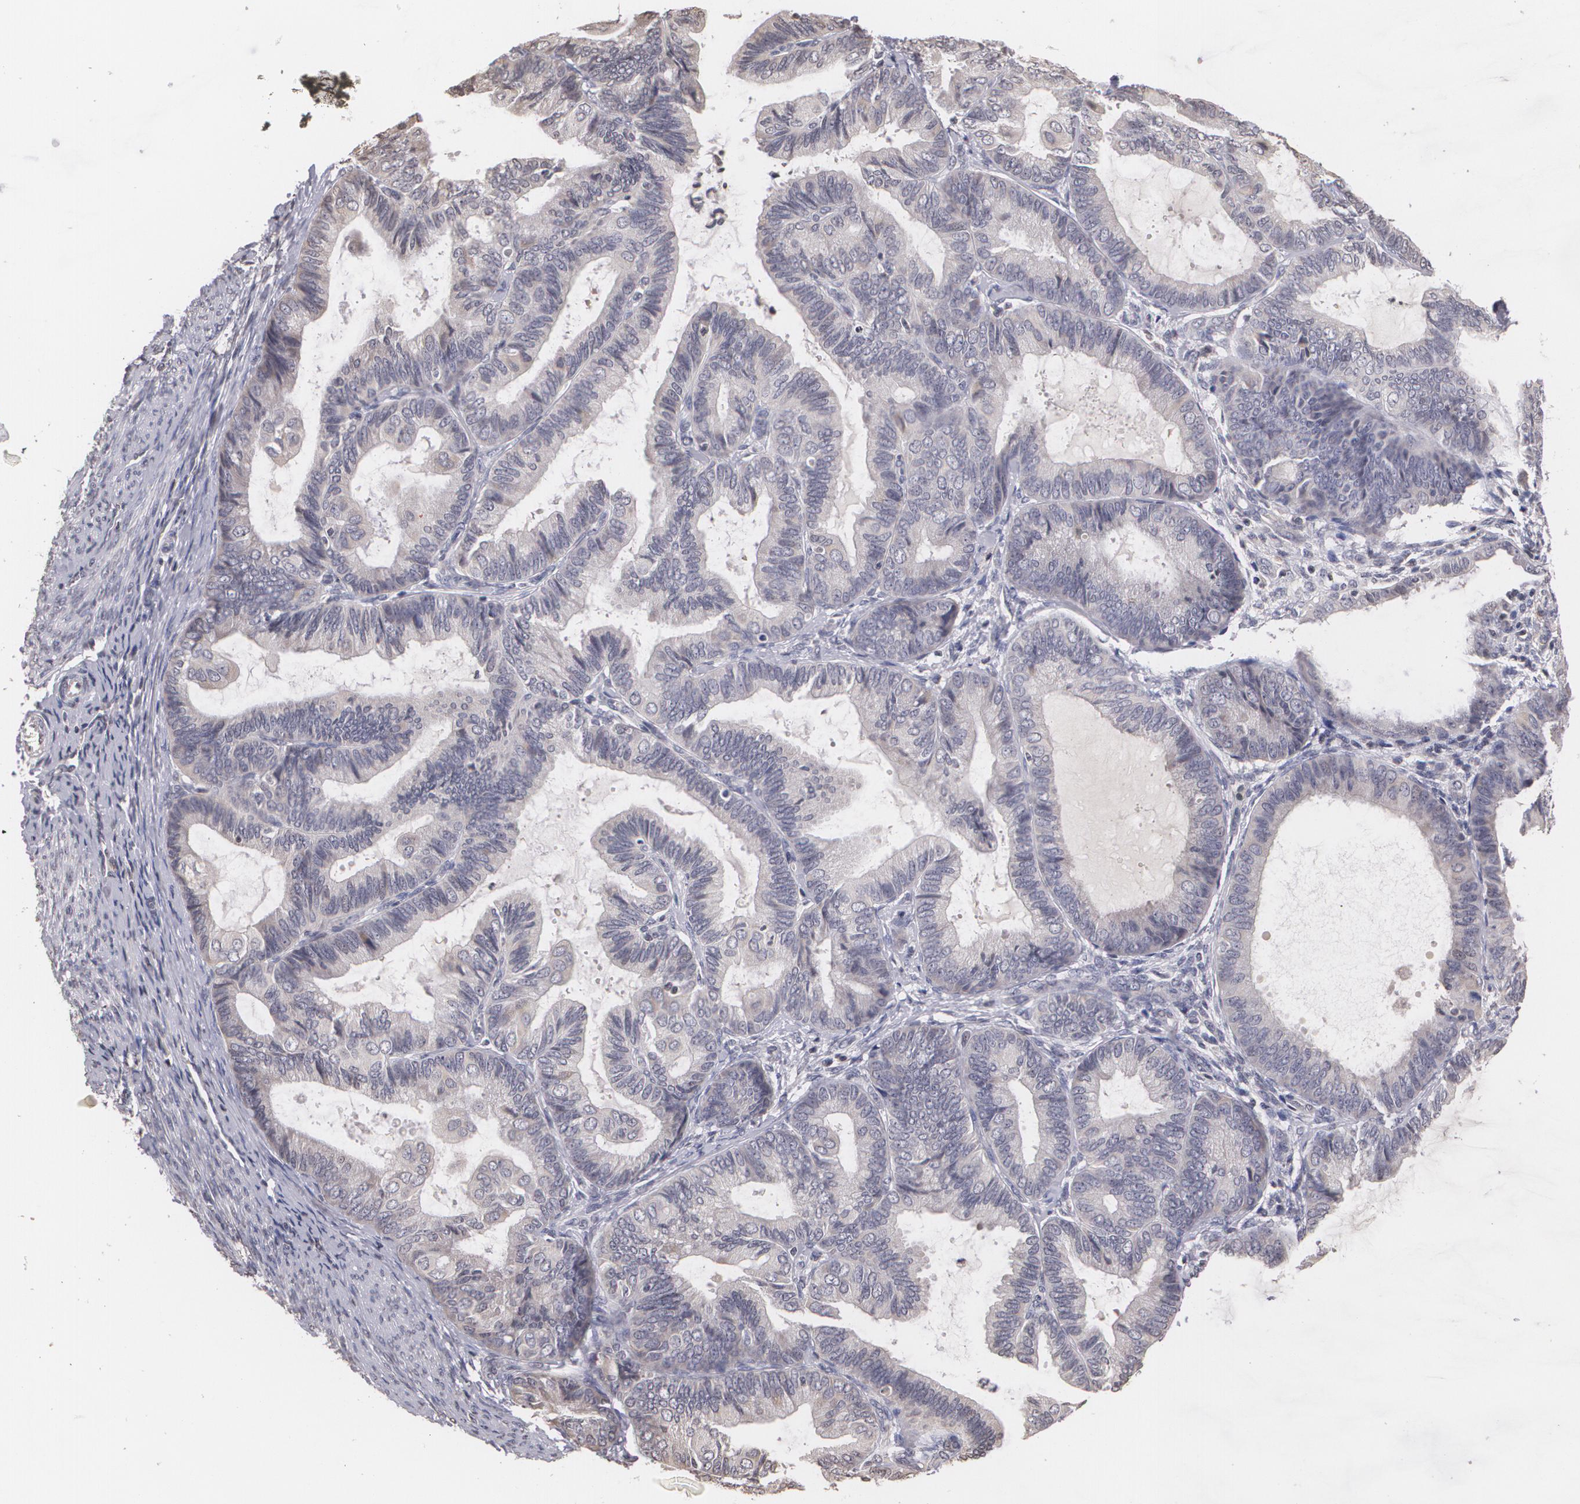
{"staining": {"intensity": "negative", "quantity": "none", "location": "none"}, "tissue": "endometrial cancer", "cell_type": "Tumor cells", "image_type": "cancer", "snomed": [{"axis": "morphology", "description": "Adenocarcinoma, NOS"}, {"axis": "topography", "description": "Endometrium"}], "caption": "High magnification brightfield microscopy of endometrial cancer (adenocarcinoma) stained with DAB (brown) and counterstained with hematoxylin (blue): tumor cells show no significant expression.", "gene": "THRB", "patient": {"sex": "female", "age": 63}}